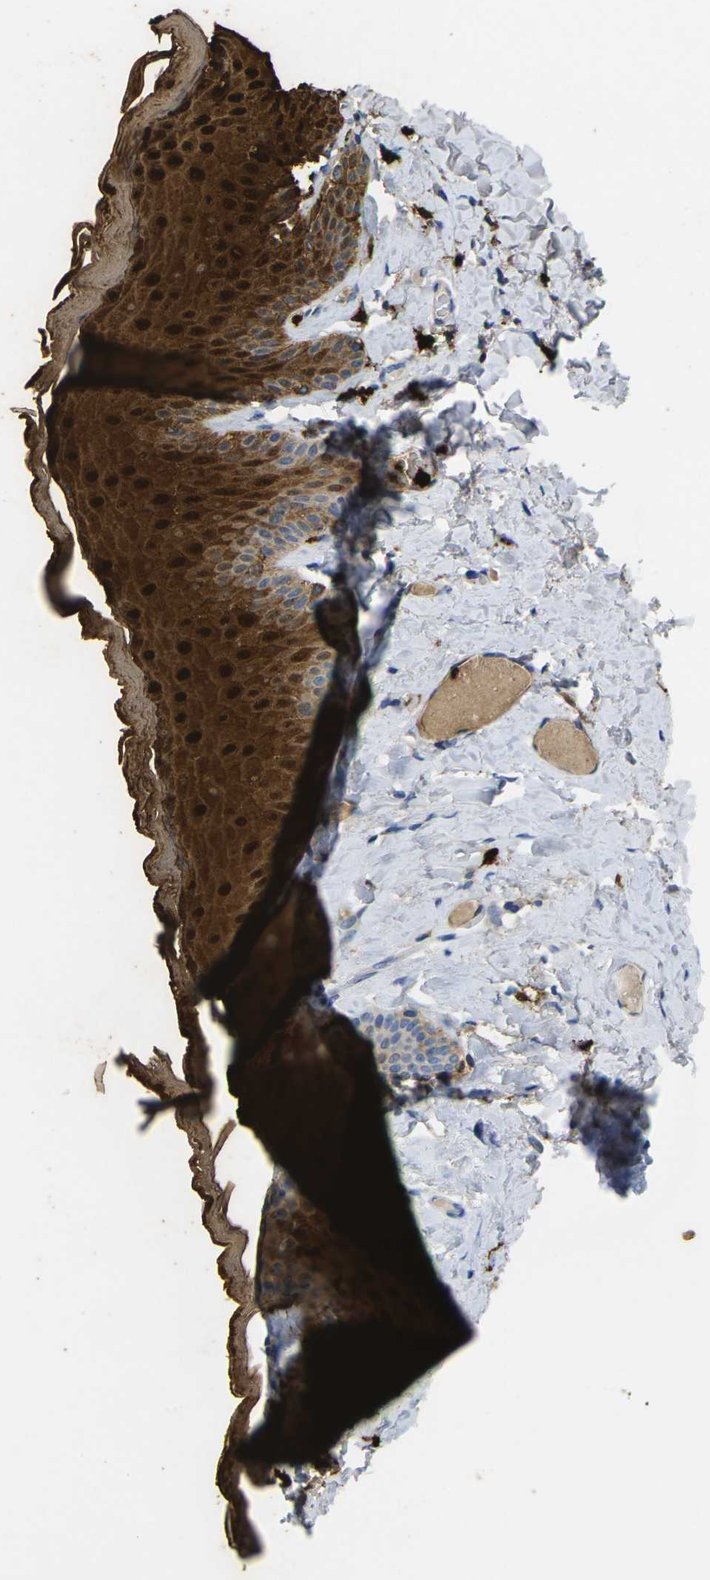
{"staining": {"intensity": "strong", "quantity": ">75%", "location": "cytoplasmic/membranous,nuclear"}, "tissue": "skin", "cell_type": "Epidermal cells", "image_type": "normal", "snomed": [{"axis": "morphology", "description": "Normal tissue, NOS"}, {"axis": "topography", "description": "Anal"}], "caption": "Immunohistochemical staining of unremarkable human skin shows strong cytoplasmic/membranous,nuclear protein staining in approximately >75% of epidermal cells.", "gene": "S100A9", "patient": {"sex": "male", "age": 69}}